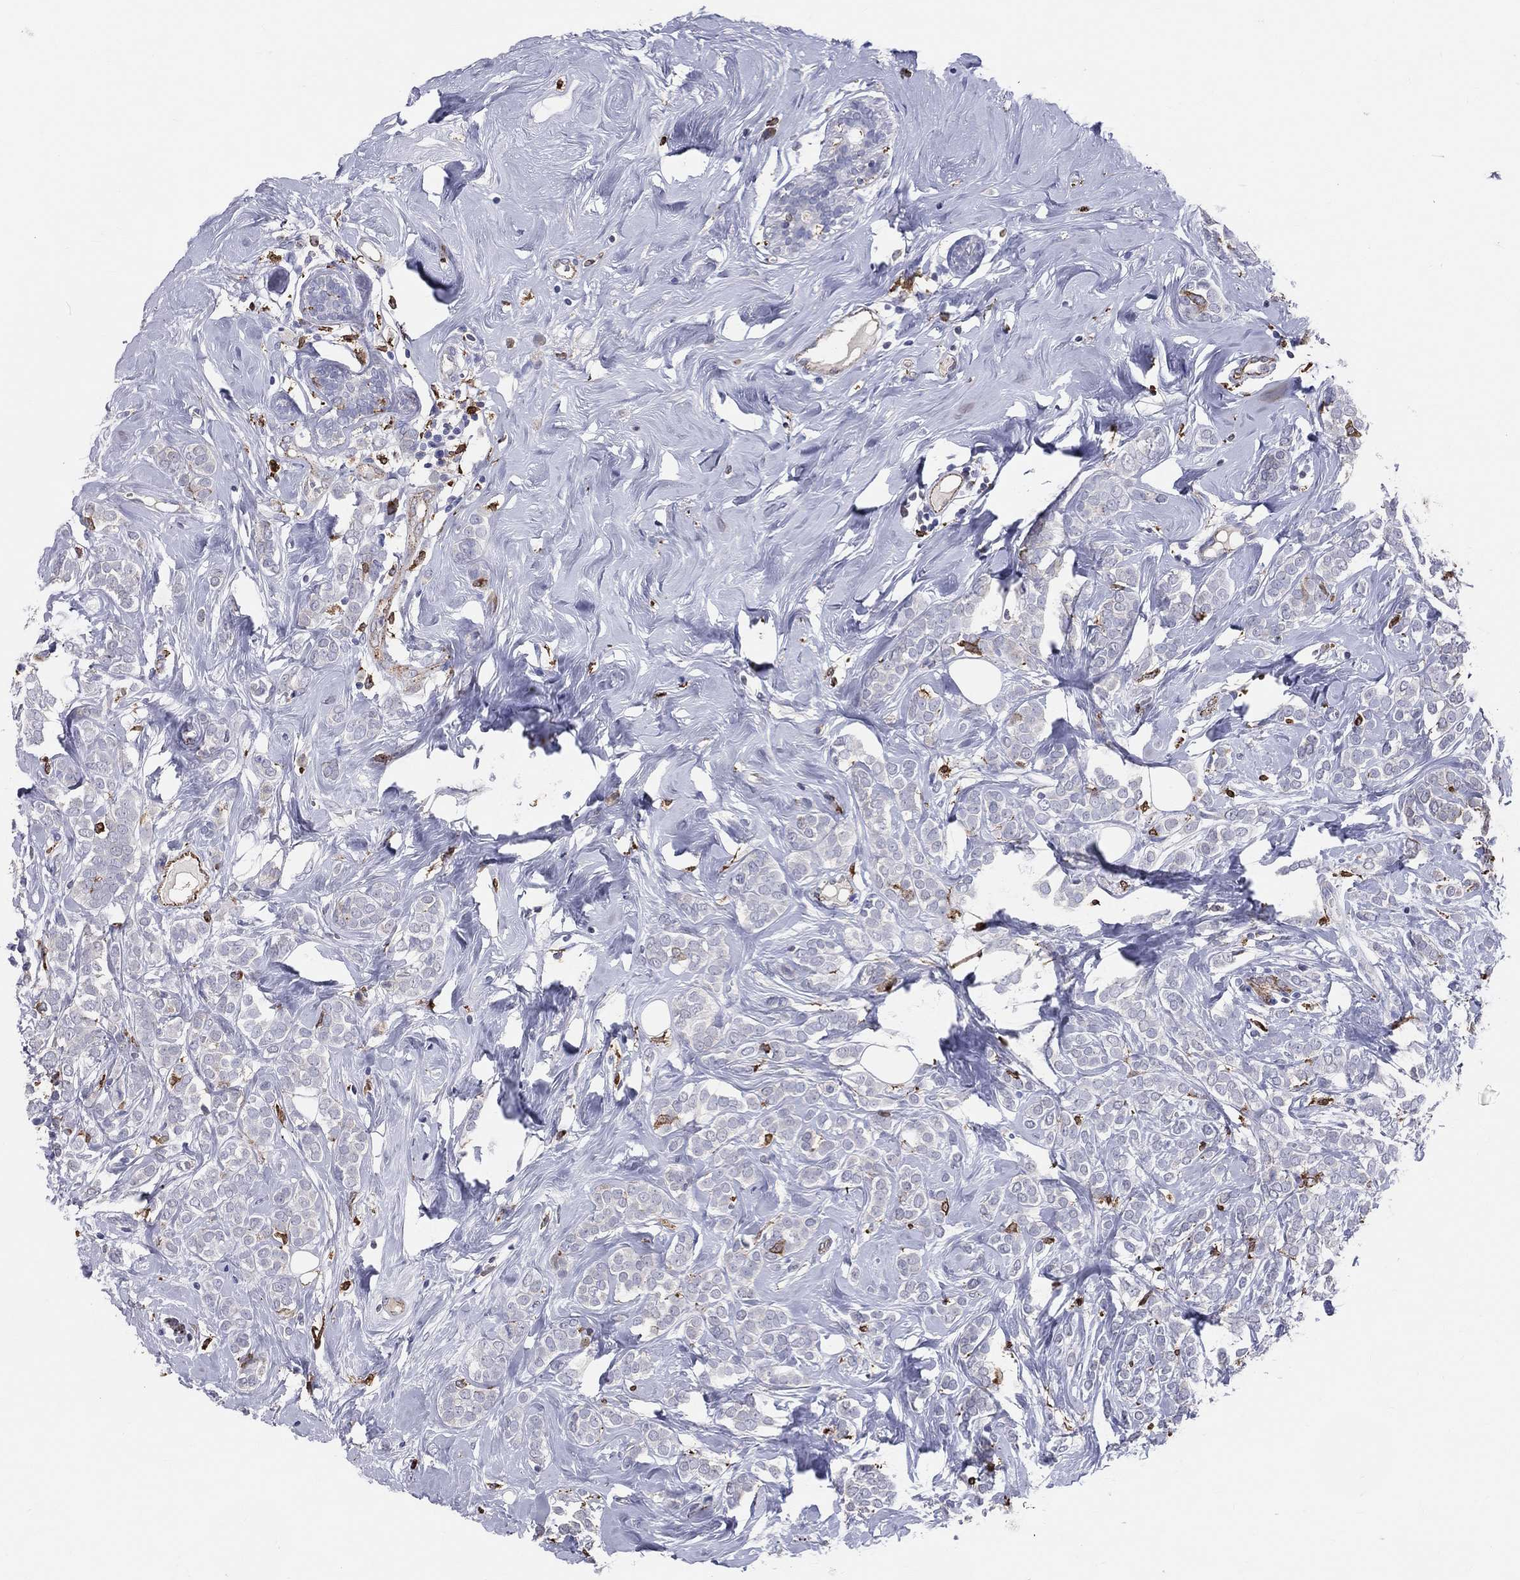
{"staining": {"intensity": "negative", "quantity": "none", "location": "none"}, "tissue": "breast cancer", "cell_type": "Tumor cells", "image_type": "cancer", "snomed": [{"axis": "morphology", "description": "Lobular carcinoma"}, {"axis": "topography", "description": "Breast"}], "caption": "This photomicrograph is of breast cancer (lobular carcinoma) stained with IHC to label a protein in brown with the nuclei are counter-stained blue. There is no staining in tumor cells.", "gene": "CD74", "patient": {"sex": "female", "age": 49}}